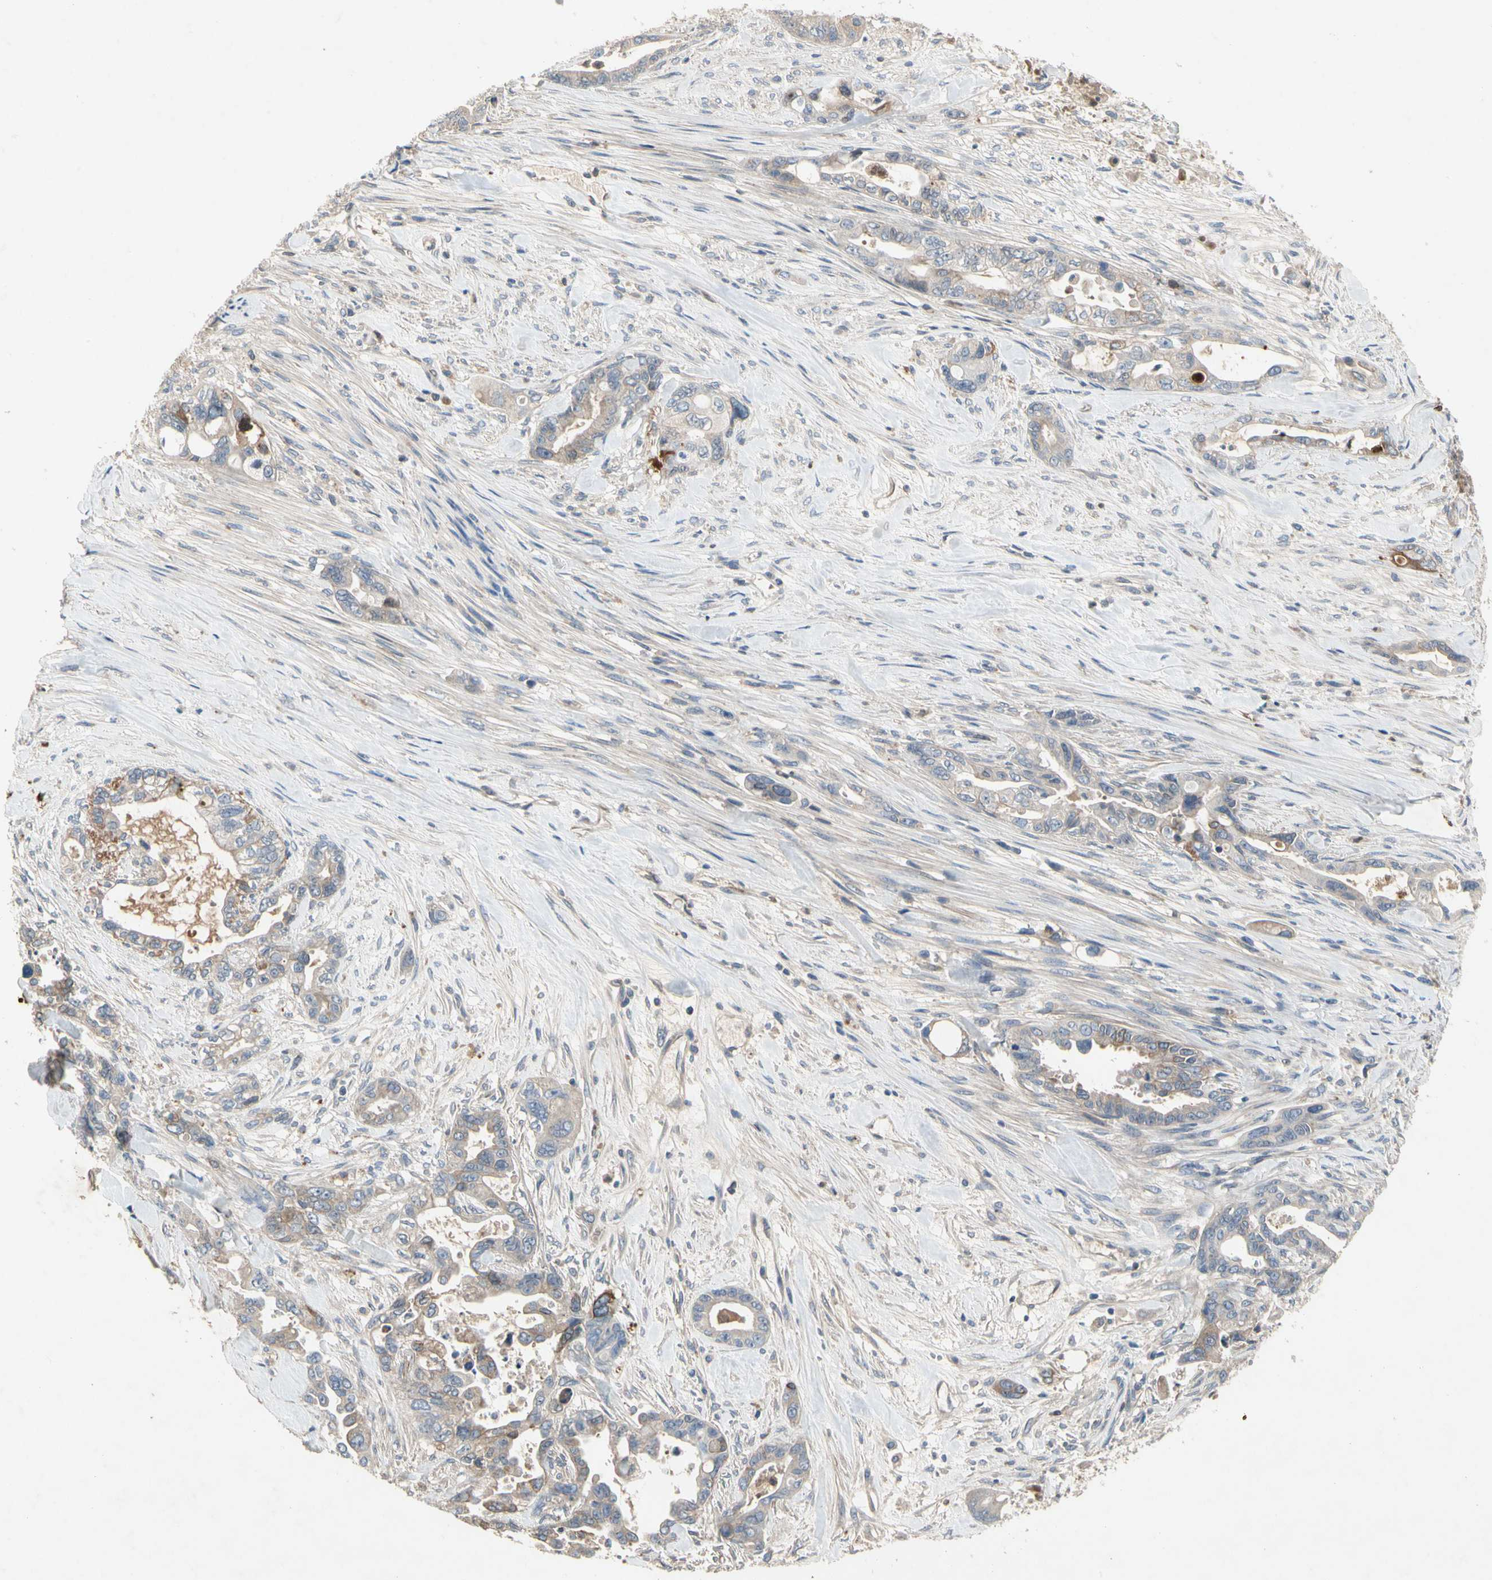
{"staining": {"intensity": "moderate", "quantity": "<25%", "location": "cytoplasmic/membranous"}, "tissue": "pancreatic cancer", "cell_type": "Tumor cells", "image_type": "cancer", "snomed": [{"axis": "morphology", "description": "Adenocarcinoma, NOS"}, {"axis": "topography", "description": "Pancreas"}], "caption": "Immunohistochemical staining of human pancreatic cancer shows moderate cytoplasmic/membranous protein positivity in about <25% of tumor cells. The protein is stained brown, and the nuclei are stained in blue (DAB (3,3'-diaminobenzidine) IHC with brightfield microscopy, high magnification).", "gene": "CRTAC1", "patient": {"sex": "male", "age": 70}}